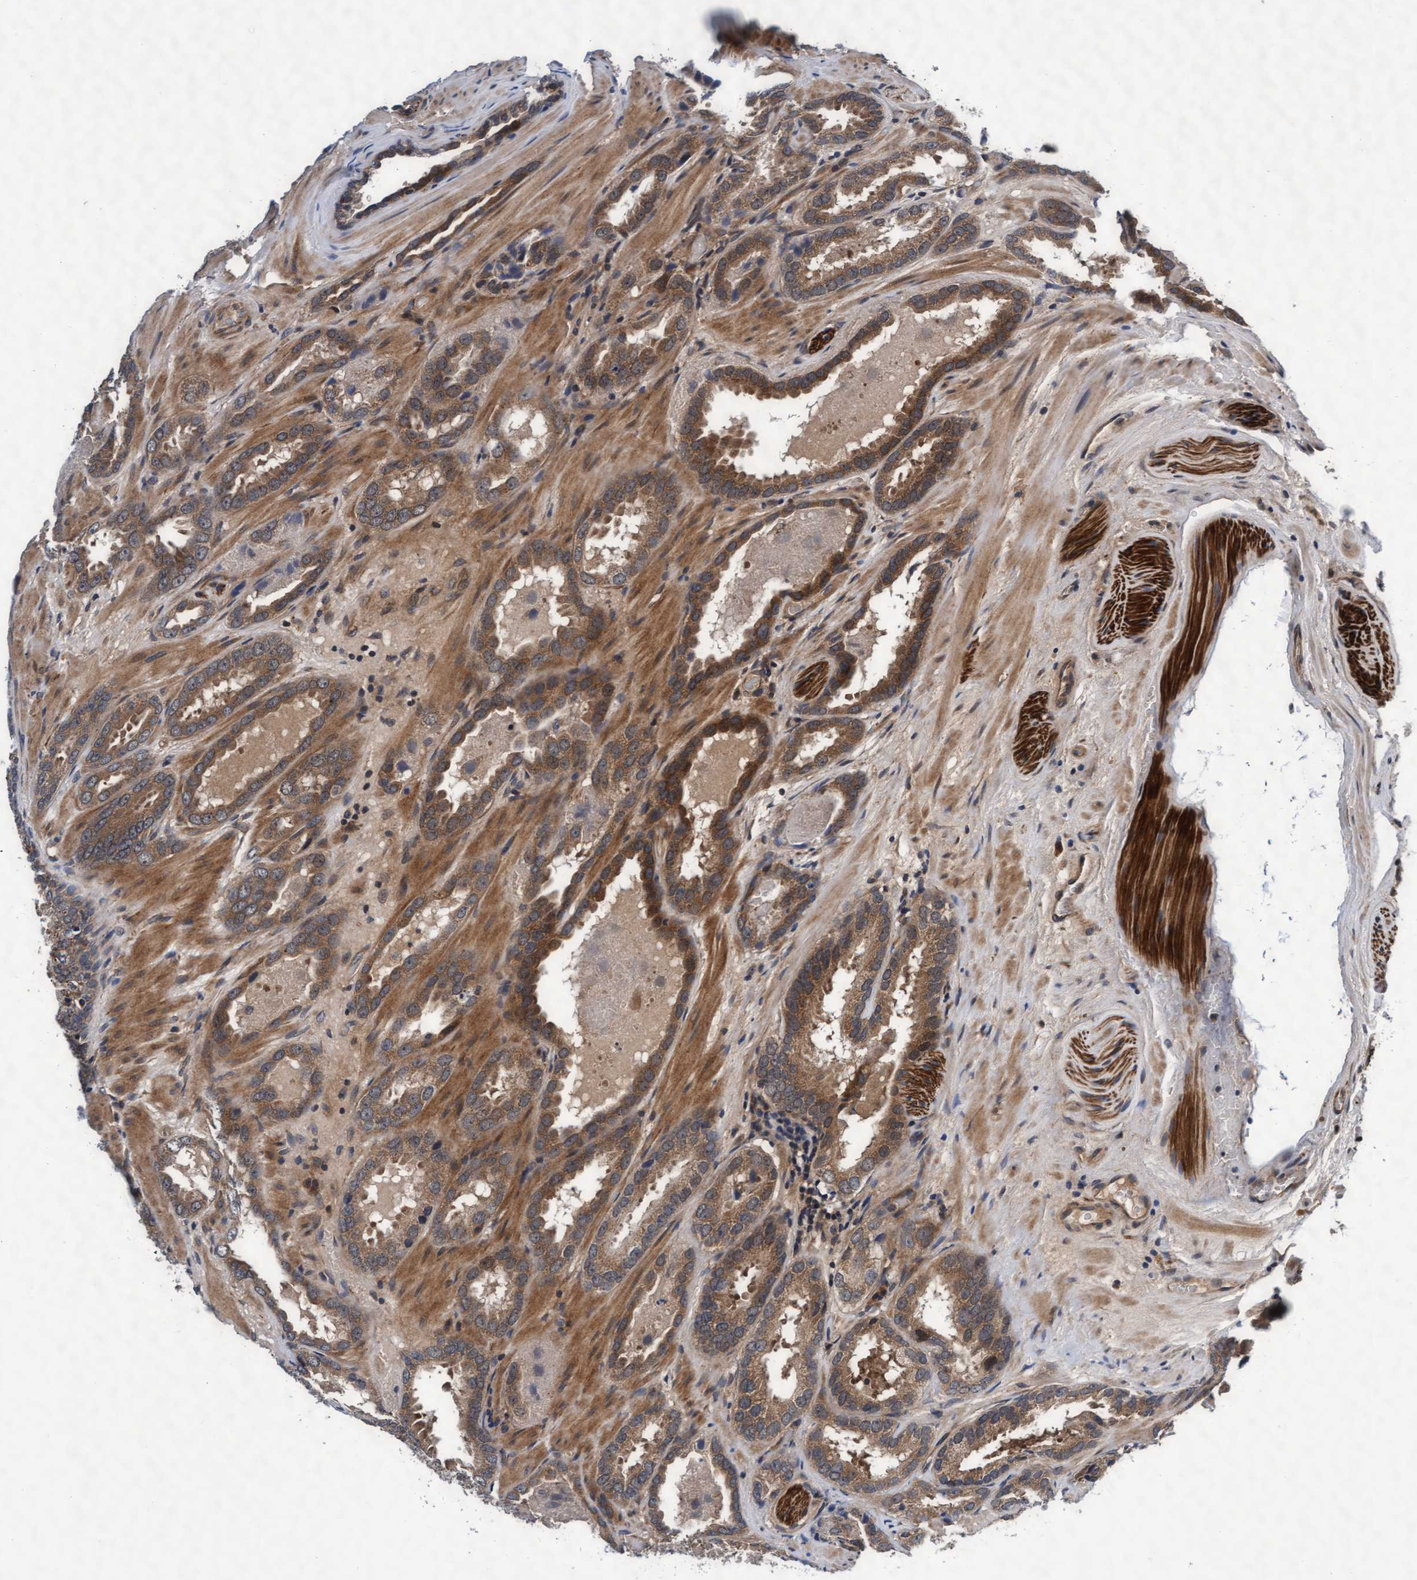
{"staining": {"intensity": "moderate", "quantity": ">75%", "location": "cytoplasmic/membranous"}, "tissue": "prostate cancer", "cell_type": "Tumor cells", "image_type": "cancer", "snomed": [{"axis": "morphology", "description": "Adenocarcinoma, Low grade"}, {"axis": "topography", "description": "Prostate"}], "caption": "DAB immunohistochemical staining of human prostate cancer demonstrates moderate cytoplasmic/membranous protein expression in about >75% of tumor cells. (Brightfield microscopy of DAB IHC at high magnification).", "gene": "EFCAB13", "patient": {"sex": "male", "age": 51}}